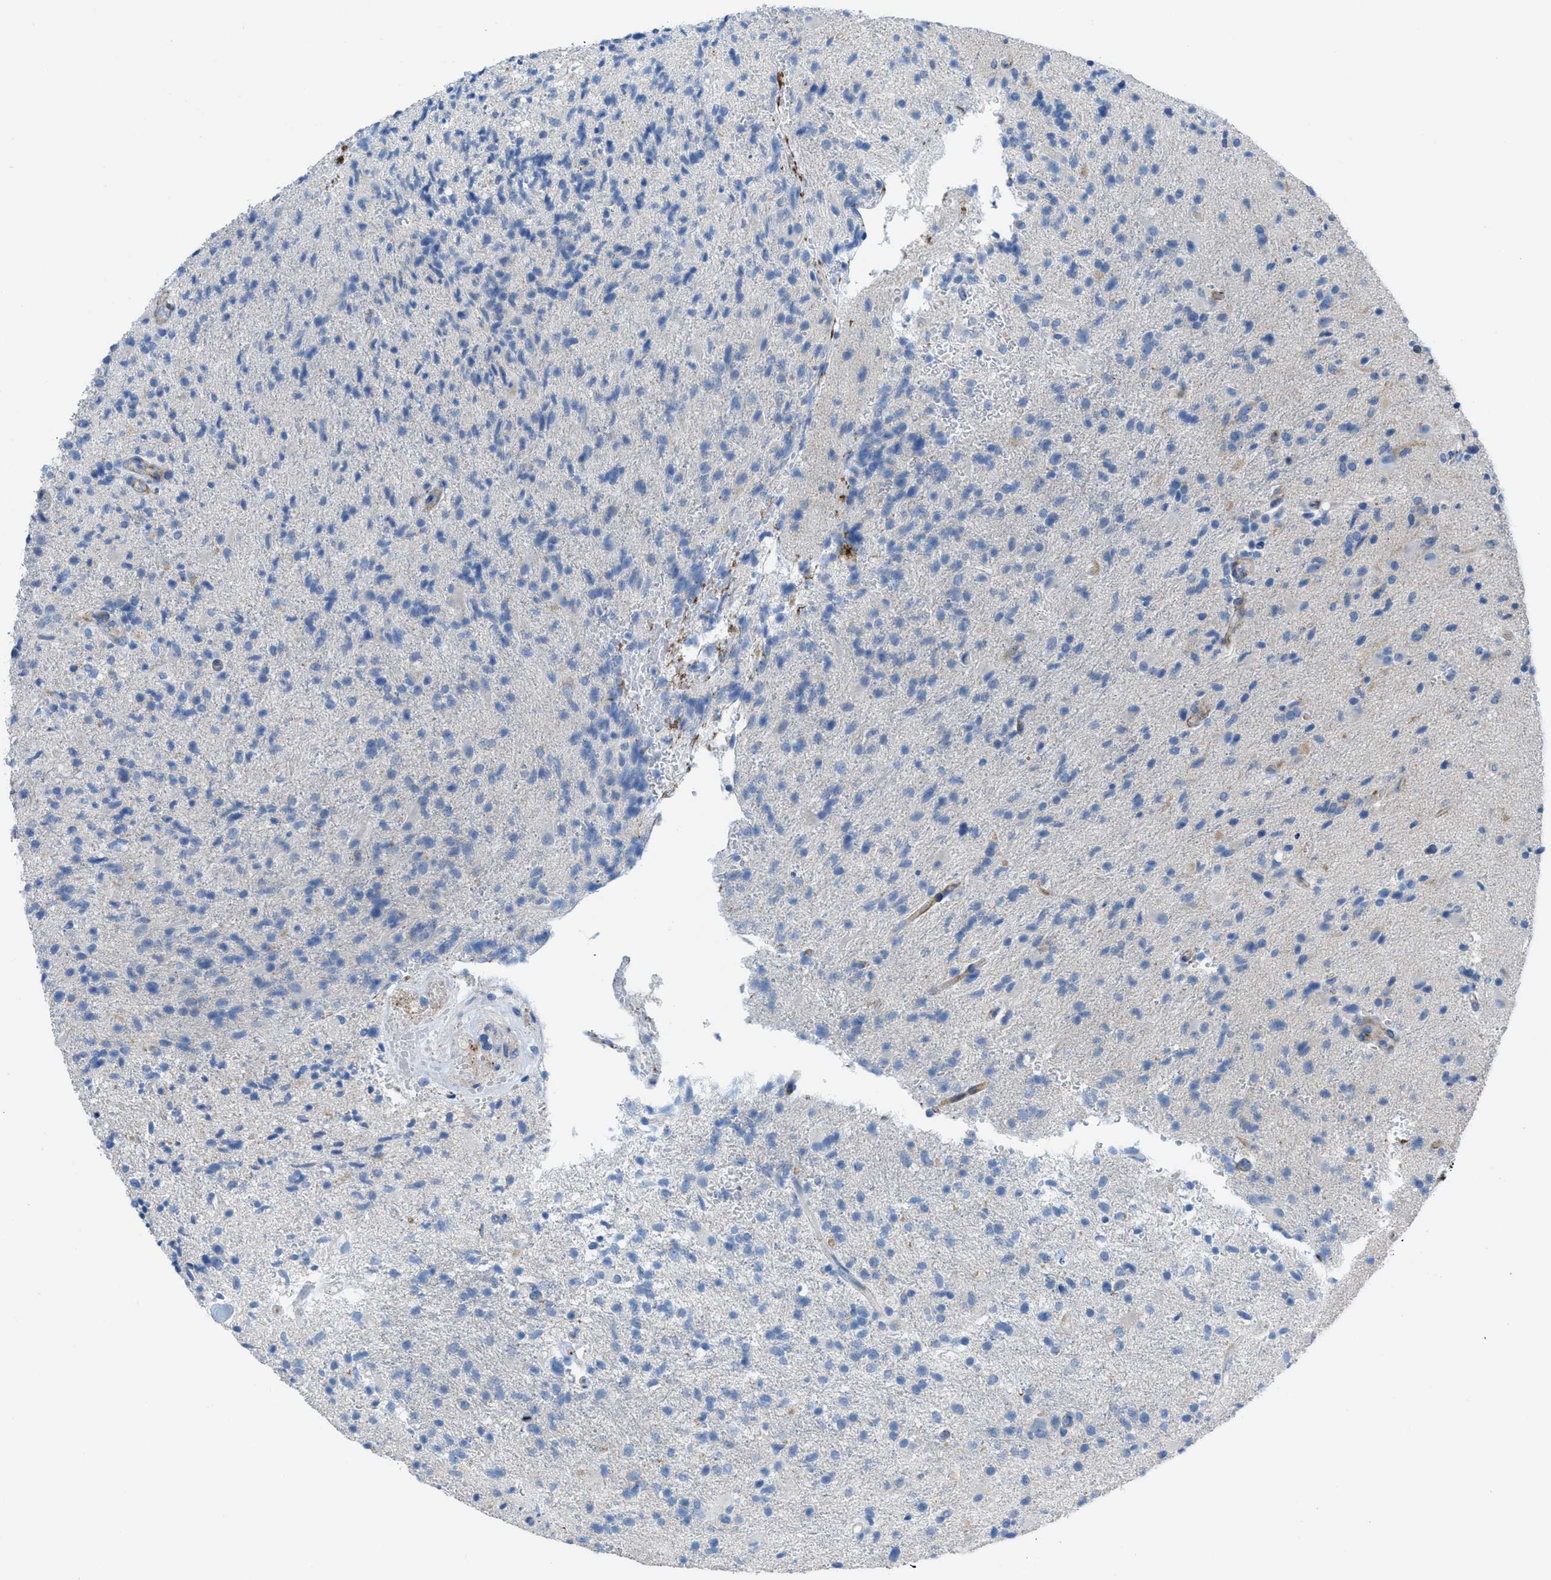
{"staining": {"intensity": "negative", "quantity": "none", "location": "none"}, "tissue": "glioma", "cell_type": "Tumor cells", "image_type": "cancer", "snomed": [{"axis": "morphology", "description": "Glioma, malignant, High grade"}, {"axis": "topography", "description": "Brain"}], "caption": "High-grade glioma (malignant) stained for a protein using IHC reveals no positivity tumor cells.", "gene": "KCNH7", "patient": {"sex": "male", "age": 72}}